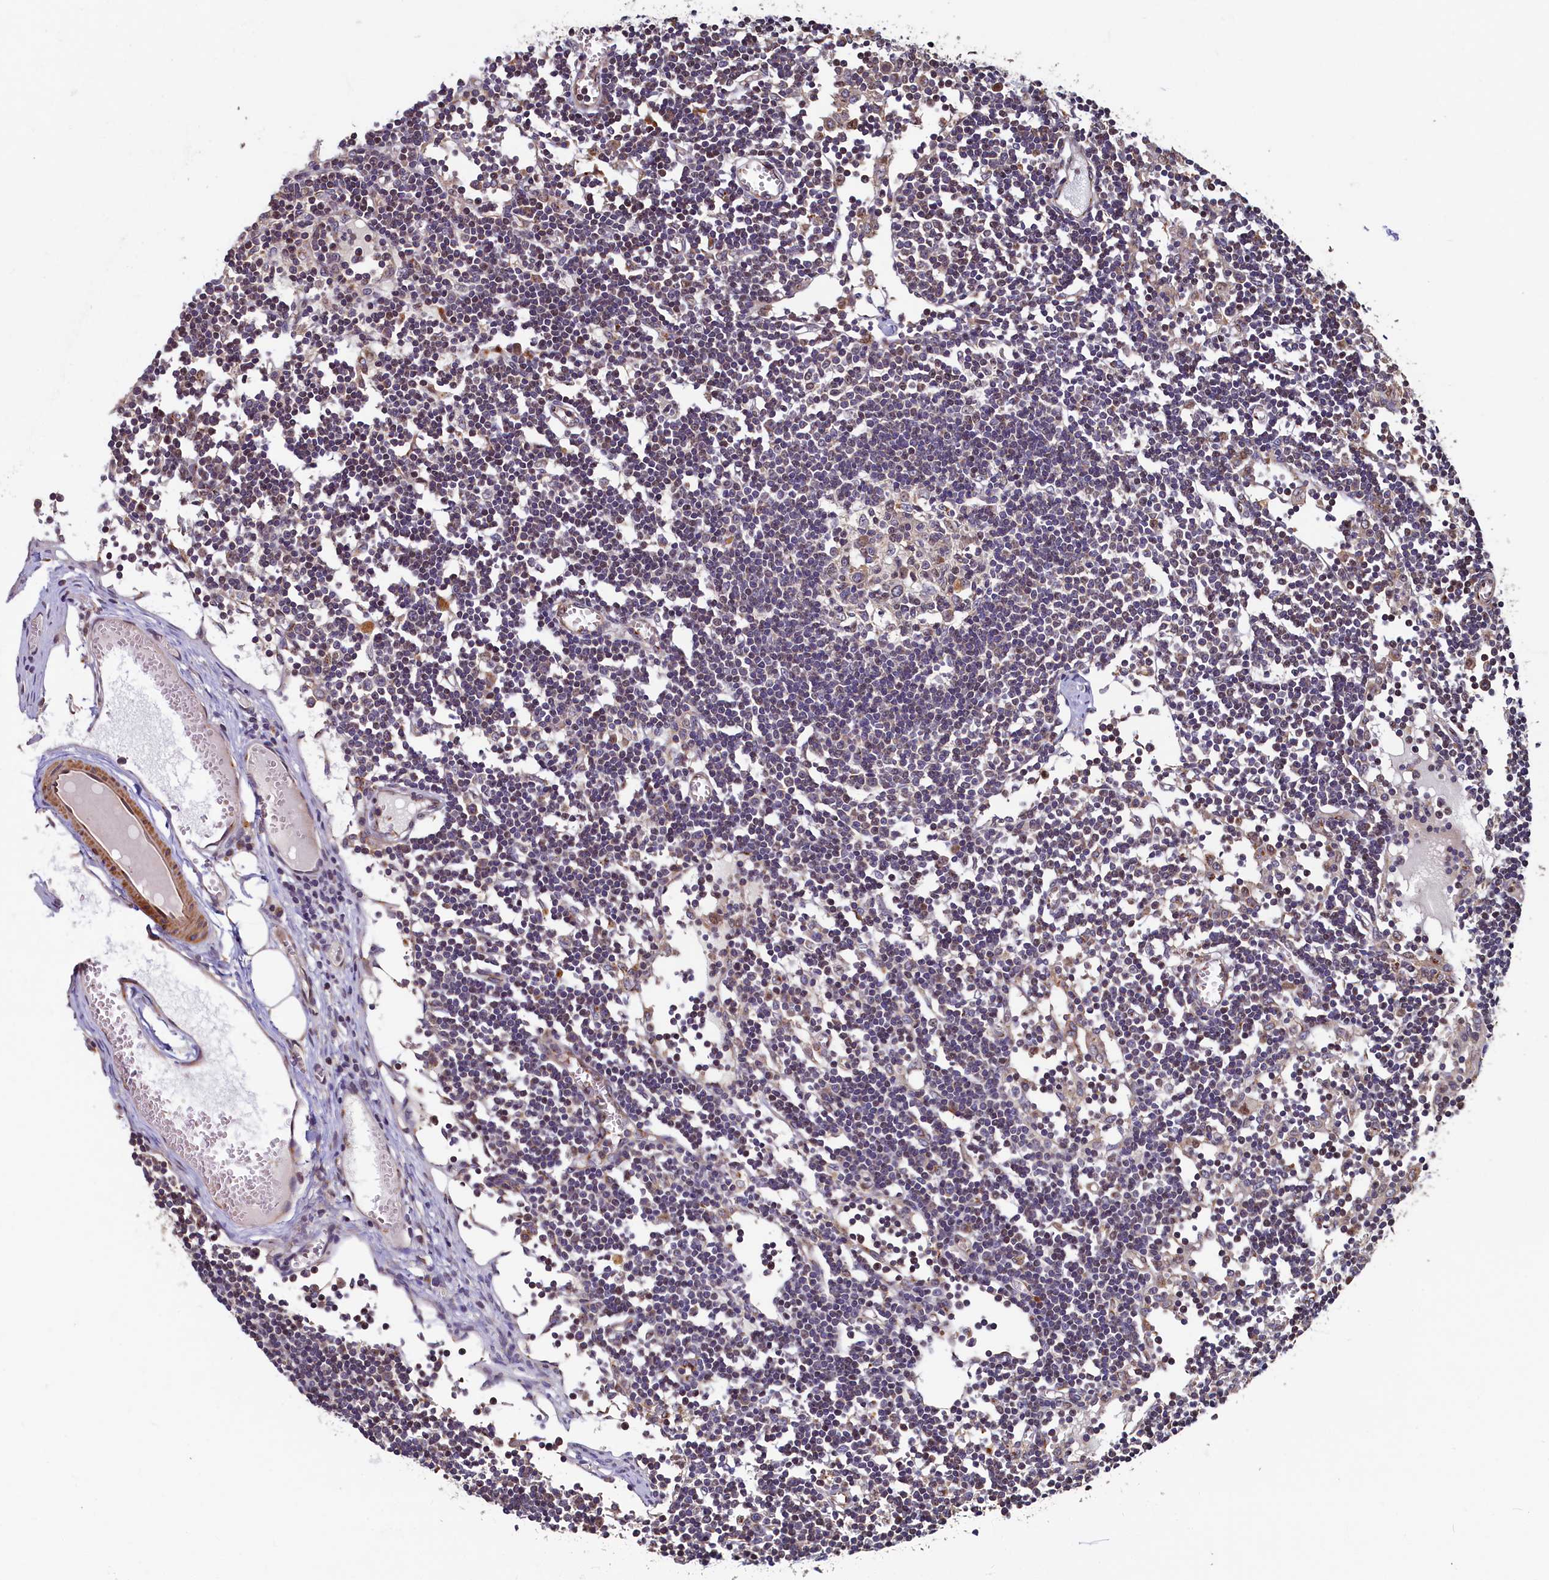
{"staining": {"intensity": "weak", "quantity": "<25%", "location": "cytoplasmic/membranous"}, "tissue": "lymph node", "cell_type": "Germinal center cells", "image_type": "normal", "snomed": [{"axis": "morphology", "description": "Normal tissue, NOS"}, {"axis": "topography", "description": "Lymph node"}], "caption": "Immunohistochemistry image of normal lymph node: lymph node stained with DAB exhibits no significant protein expression in germinal center cells. (Immunohistochemistry (ihc), brightfield microscopy, high magnification).", "gene": "TMEM181", "patient": {"sex": "female", "age": 11}}